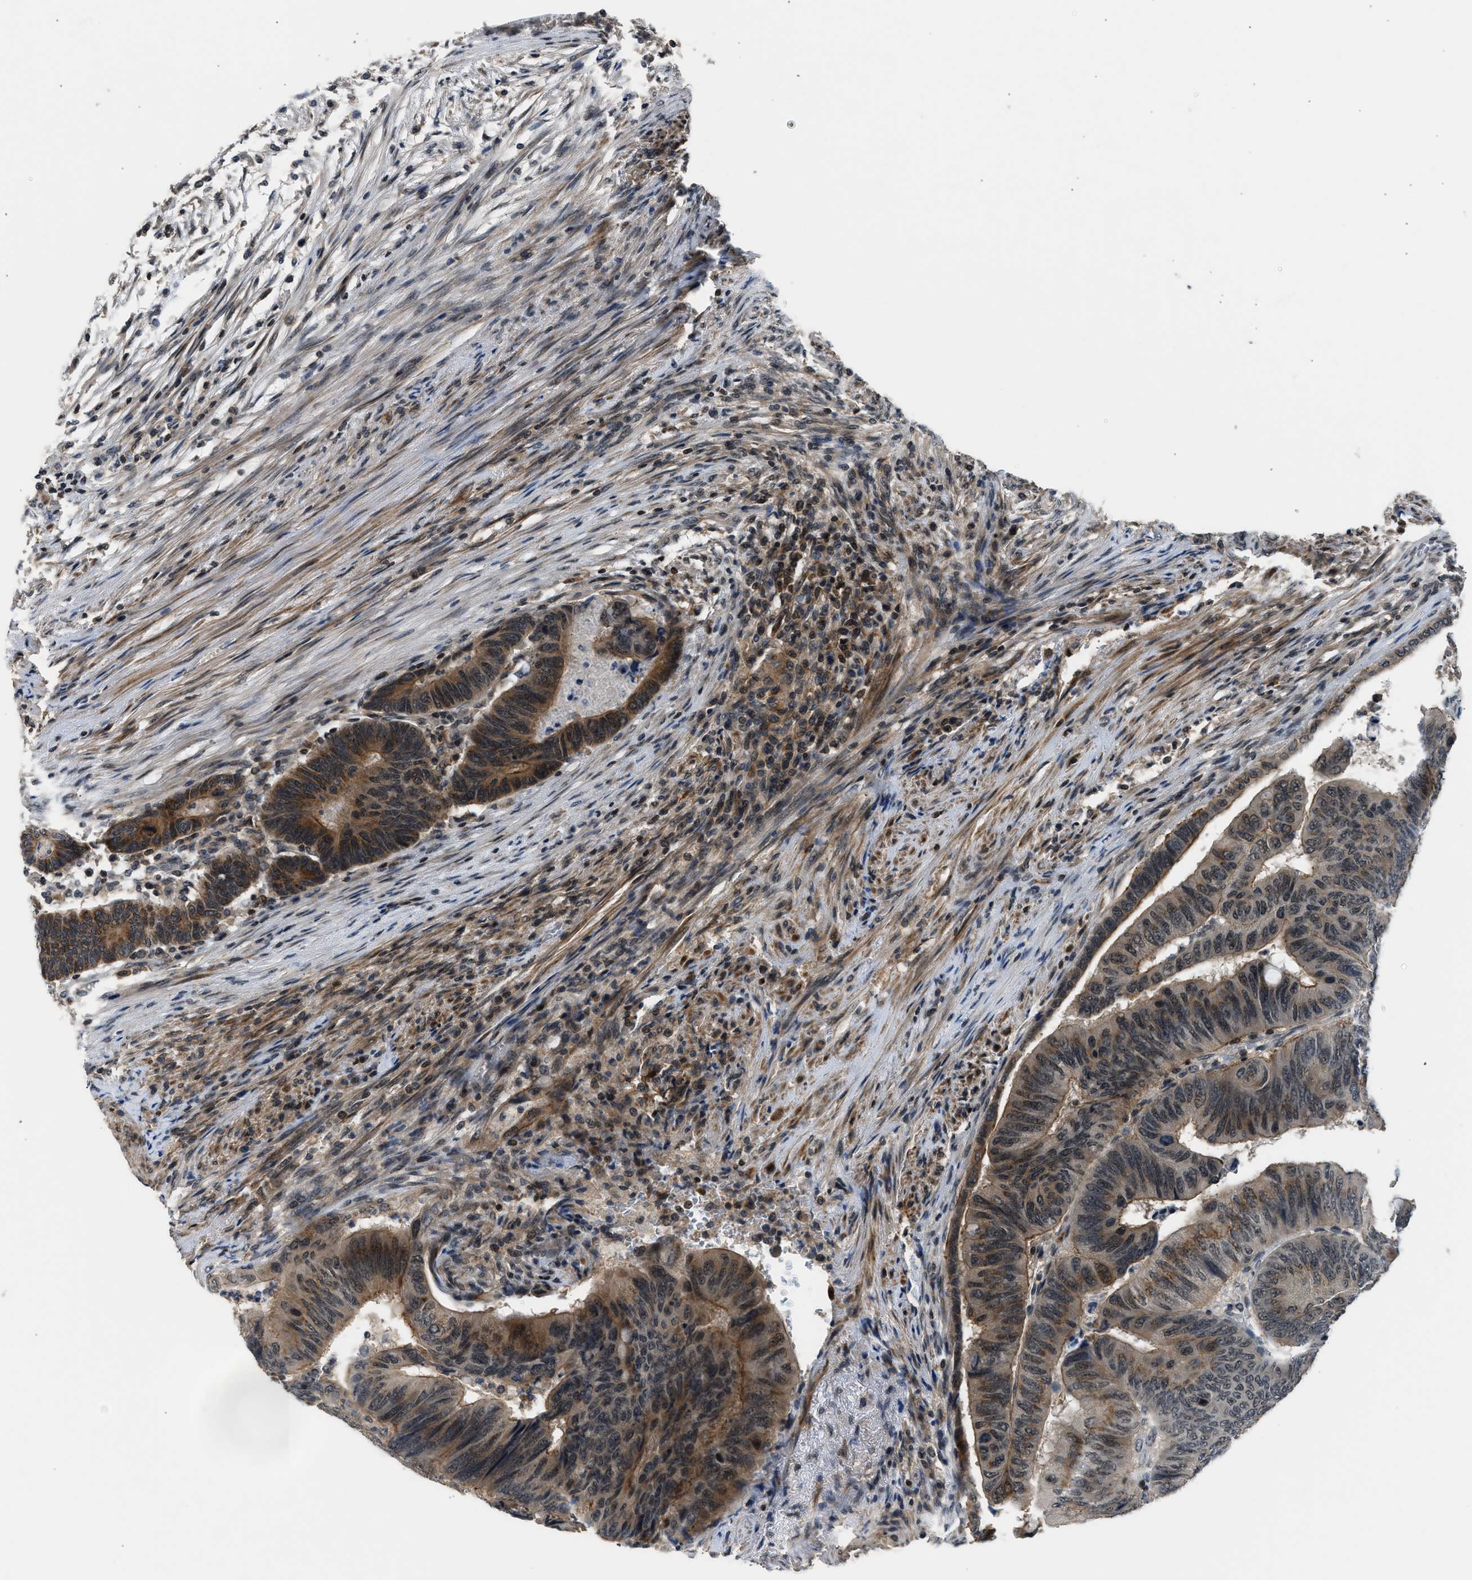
{"staining": {"intensity": "moderate", "quantity": ">75%", "location": "cytoplasmic/membranous,nuclear"}, "tissue": "colorectal cancer", "cell_type": "Tumor cells", "image_type": "cancer", "snomed": [{"axis": "morphology", "description": "Normal tissue, NOS"}, {"axis": "morphology", "description": "Adenocarcinoma, NOS"}, {"axis": "topography", "description": "Rectum"}, {"axis": "topography", "description": "Peripheral nerve tissue"}], "caption": "This image displays IHC staining of colorectal cancer, with medium moderate cytoplasmic/membranous and nuclear expression in about >75% of tumor cells.", "gene": "MTMR1", "patient": {"sex": "male", "age": 92}}